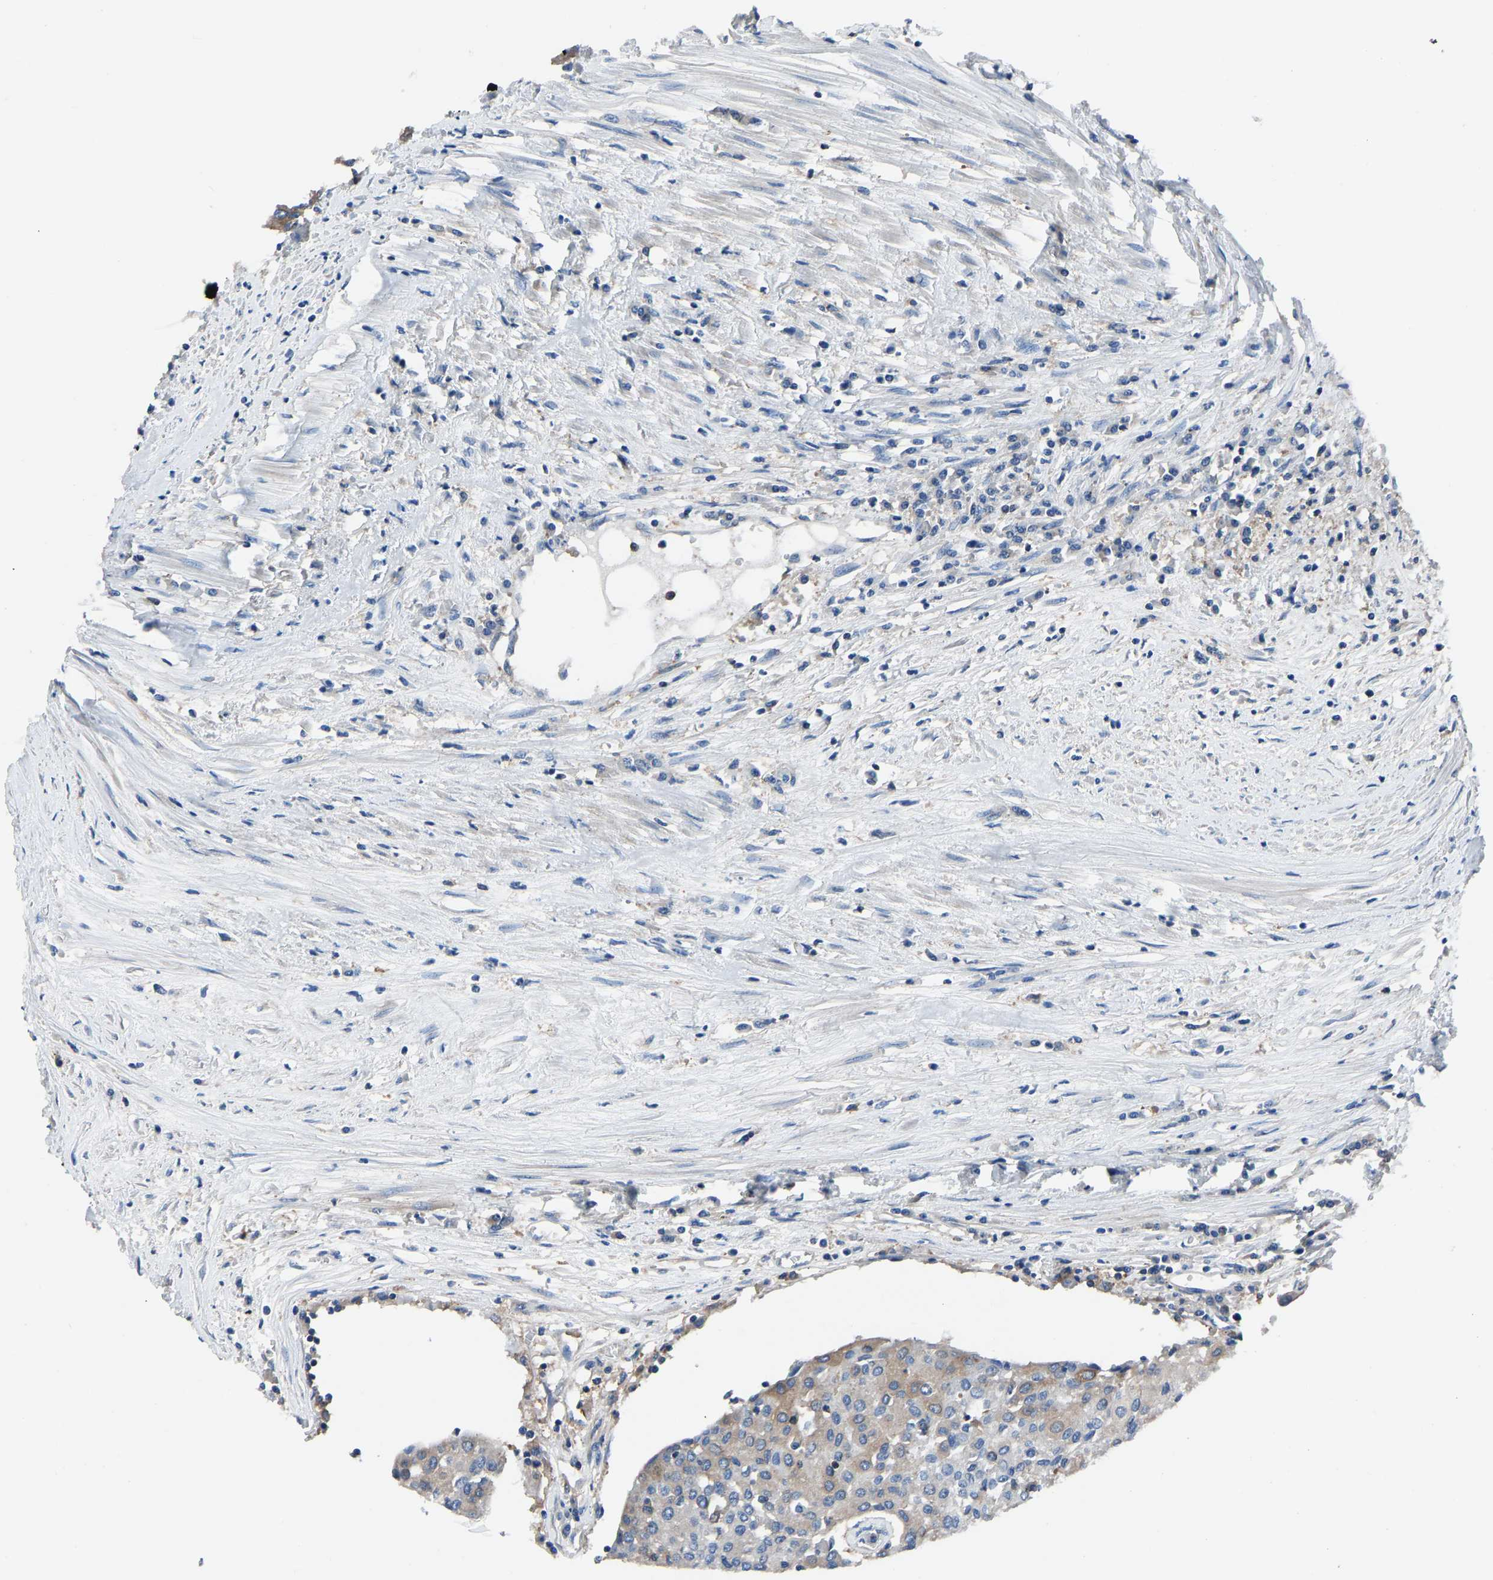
{"staining": {"intensity": "weak", "quantity": ">75%", "location": "cytoplasmic/membranous"}, "tissue": "urothelial cancer", "cell_type": "Tumor cells", "image_type": "cancer", "snomed": [{"axis": "morphology", "description": "Urothelial carcinoma, High grade"}, {"axis": "topography", "description": "Urinary bladder"}], "caption": "Immunohistochemical staining of high-grade urothelial carcinoma reveals low levels of weak cytoplasmic/membranous protein staining in approximately >75% of tumor cells.", "gene": "PRKAR1A", "patient": {"sex": "female", "age": 85}}